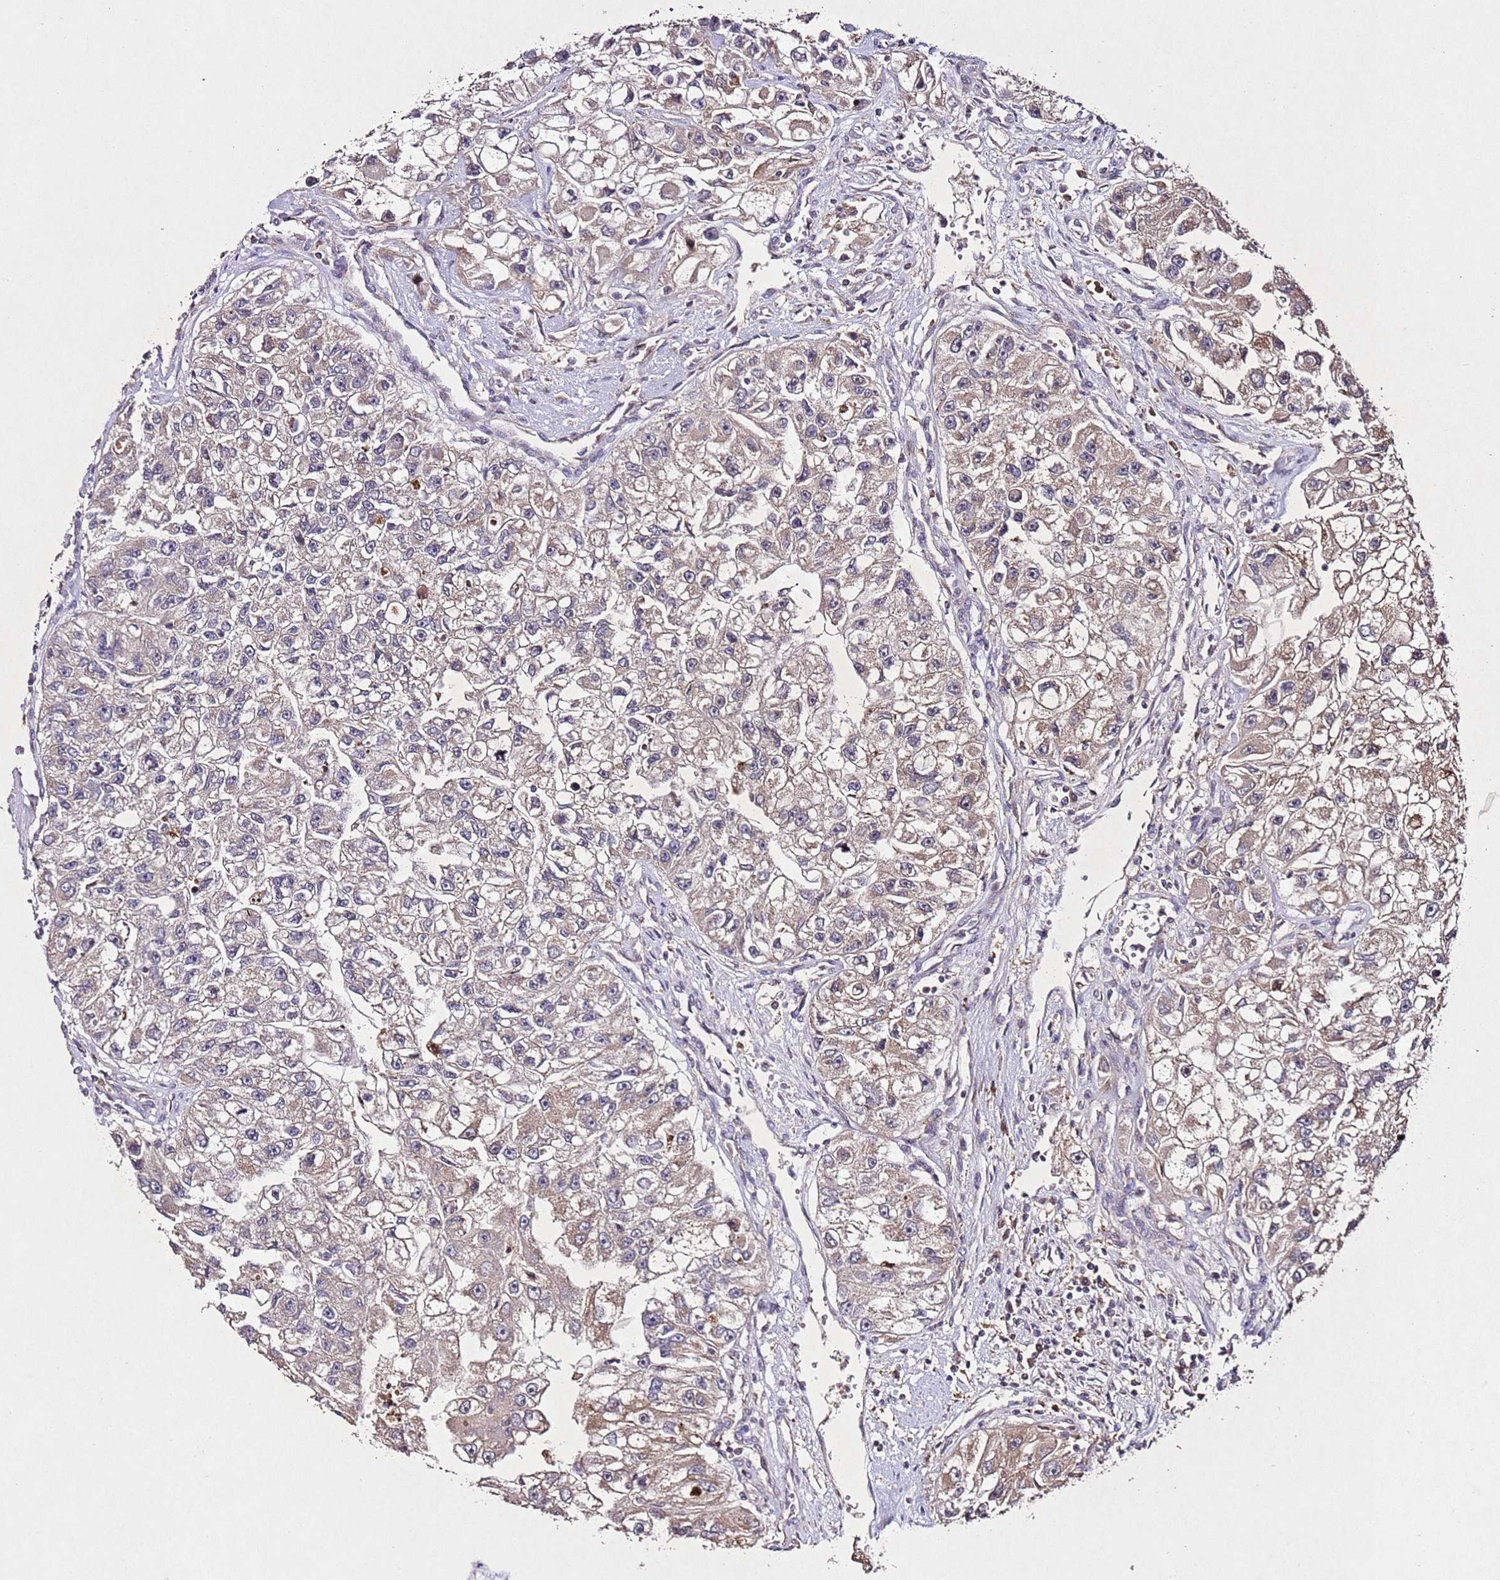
{"staining": {"intensity": "weak", "quantity": ">75%", "location": "cytoplasmic/membranous"}, "tissue": "renal cancer", "cell_type": "Tumor cells", "image_type": "cancer", "snomed": [{"axis": "morphology", "description": "Adenocarcinoma, NOS"}, {"axis": "topography", "description": "Kidney"}], "caption": "Immunohistochemical staining of renal cancer (adenocarcinoma) demonstrates weak cytoplasmic/membranous protein expression in about >75% of tumor cells.", "gene": "PTMA", "patient": {"sex": "male", "age": 63}}